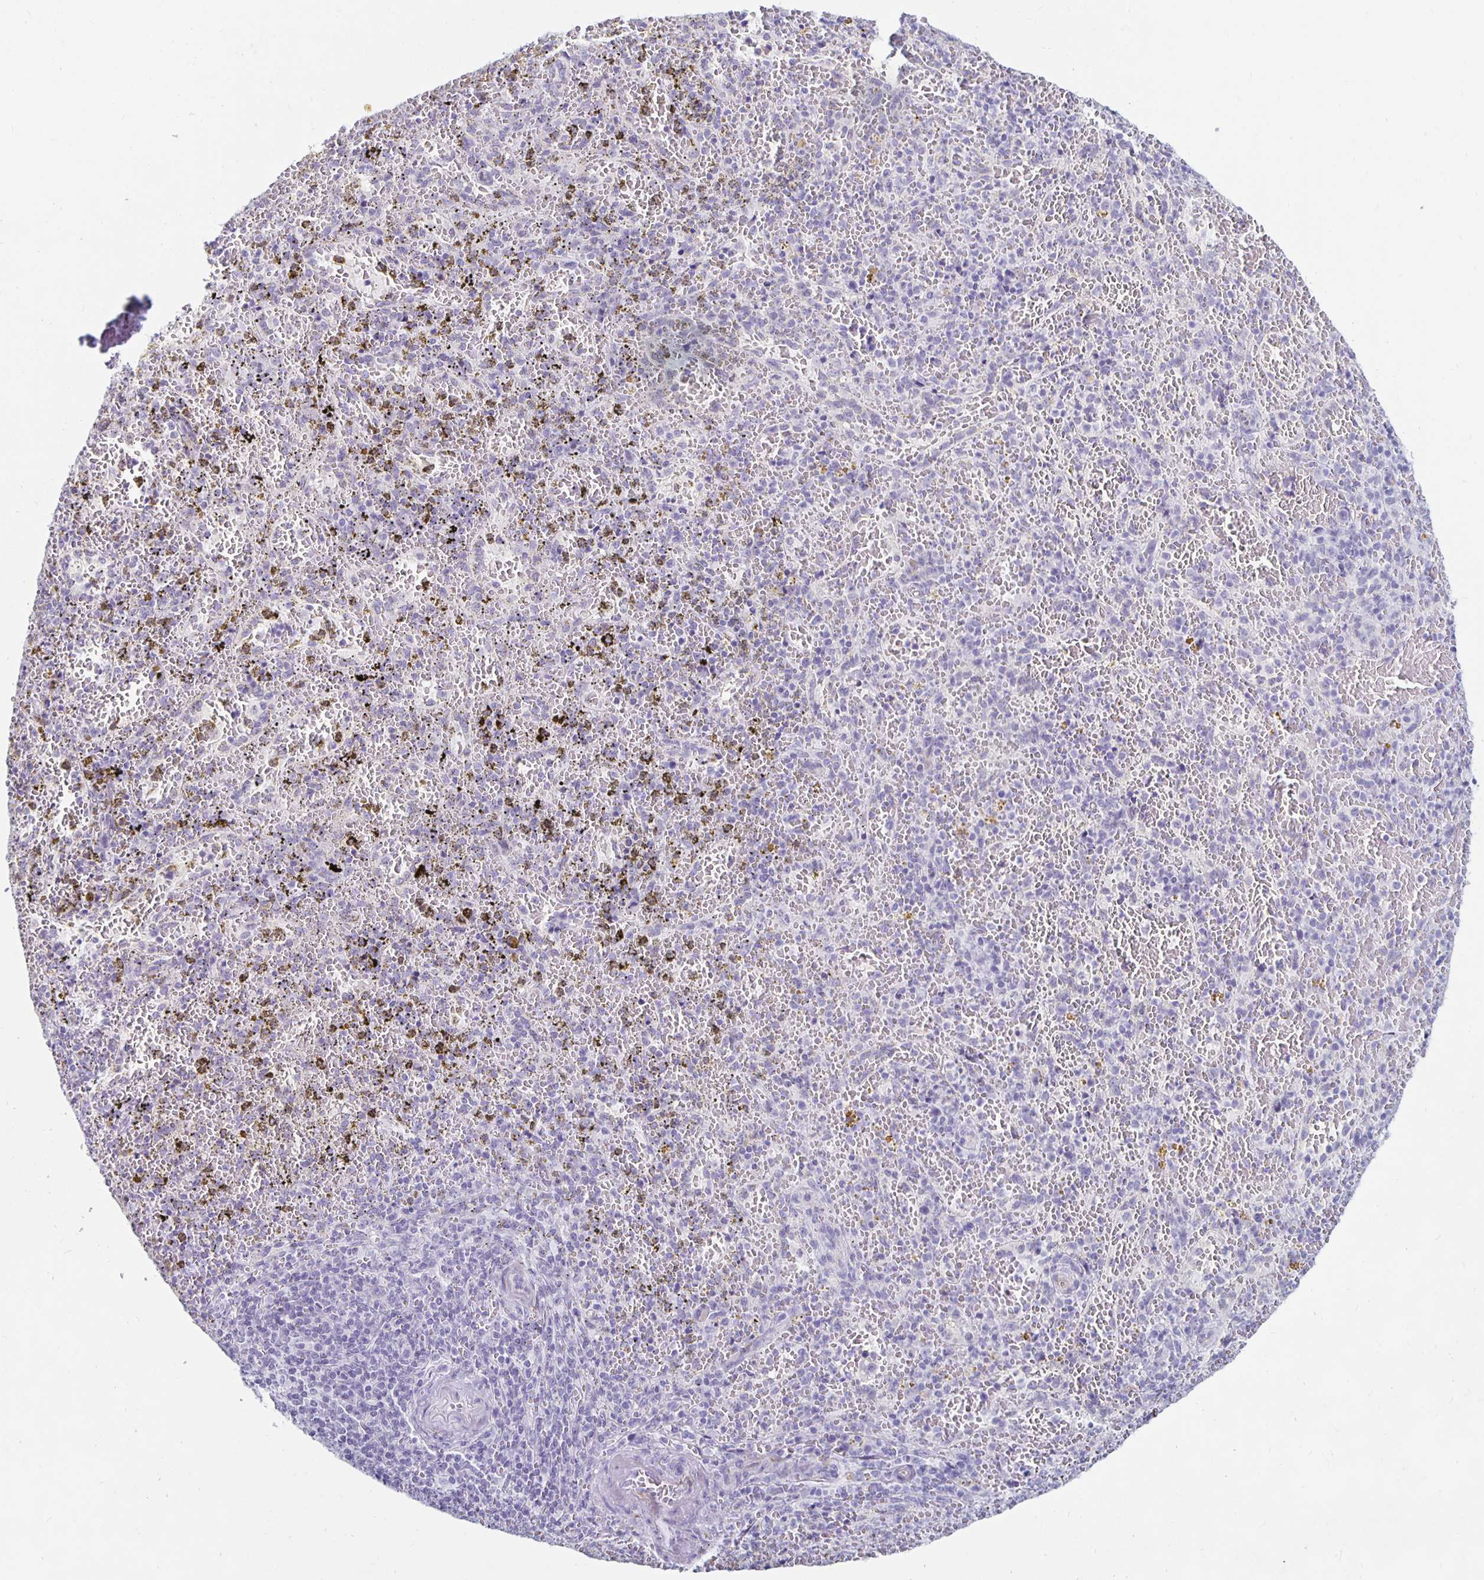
{"staining": {"intensity": "negative", "quantity": "none", "location": "none"}, "tissue": "spleen", "cell_type": "Cells in red pulp", "image_type": "normal", "snomed": [{"axis": "morphology", "description": "Normal tissue, NOS"}, {"axis": "topography", "description": "Spleen"}], "caption": "IHC histopathology image of normal spleen: spleen stained with DAB (3,3'-diaminobenzidine) demonstrates no significant protein staining in cells in red pulp.", "gene": "KCNQ2", "patient": {"sex": "female", "age": 50}}